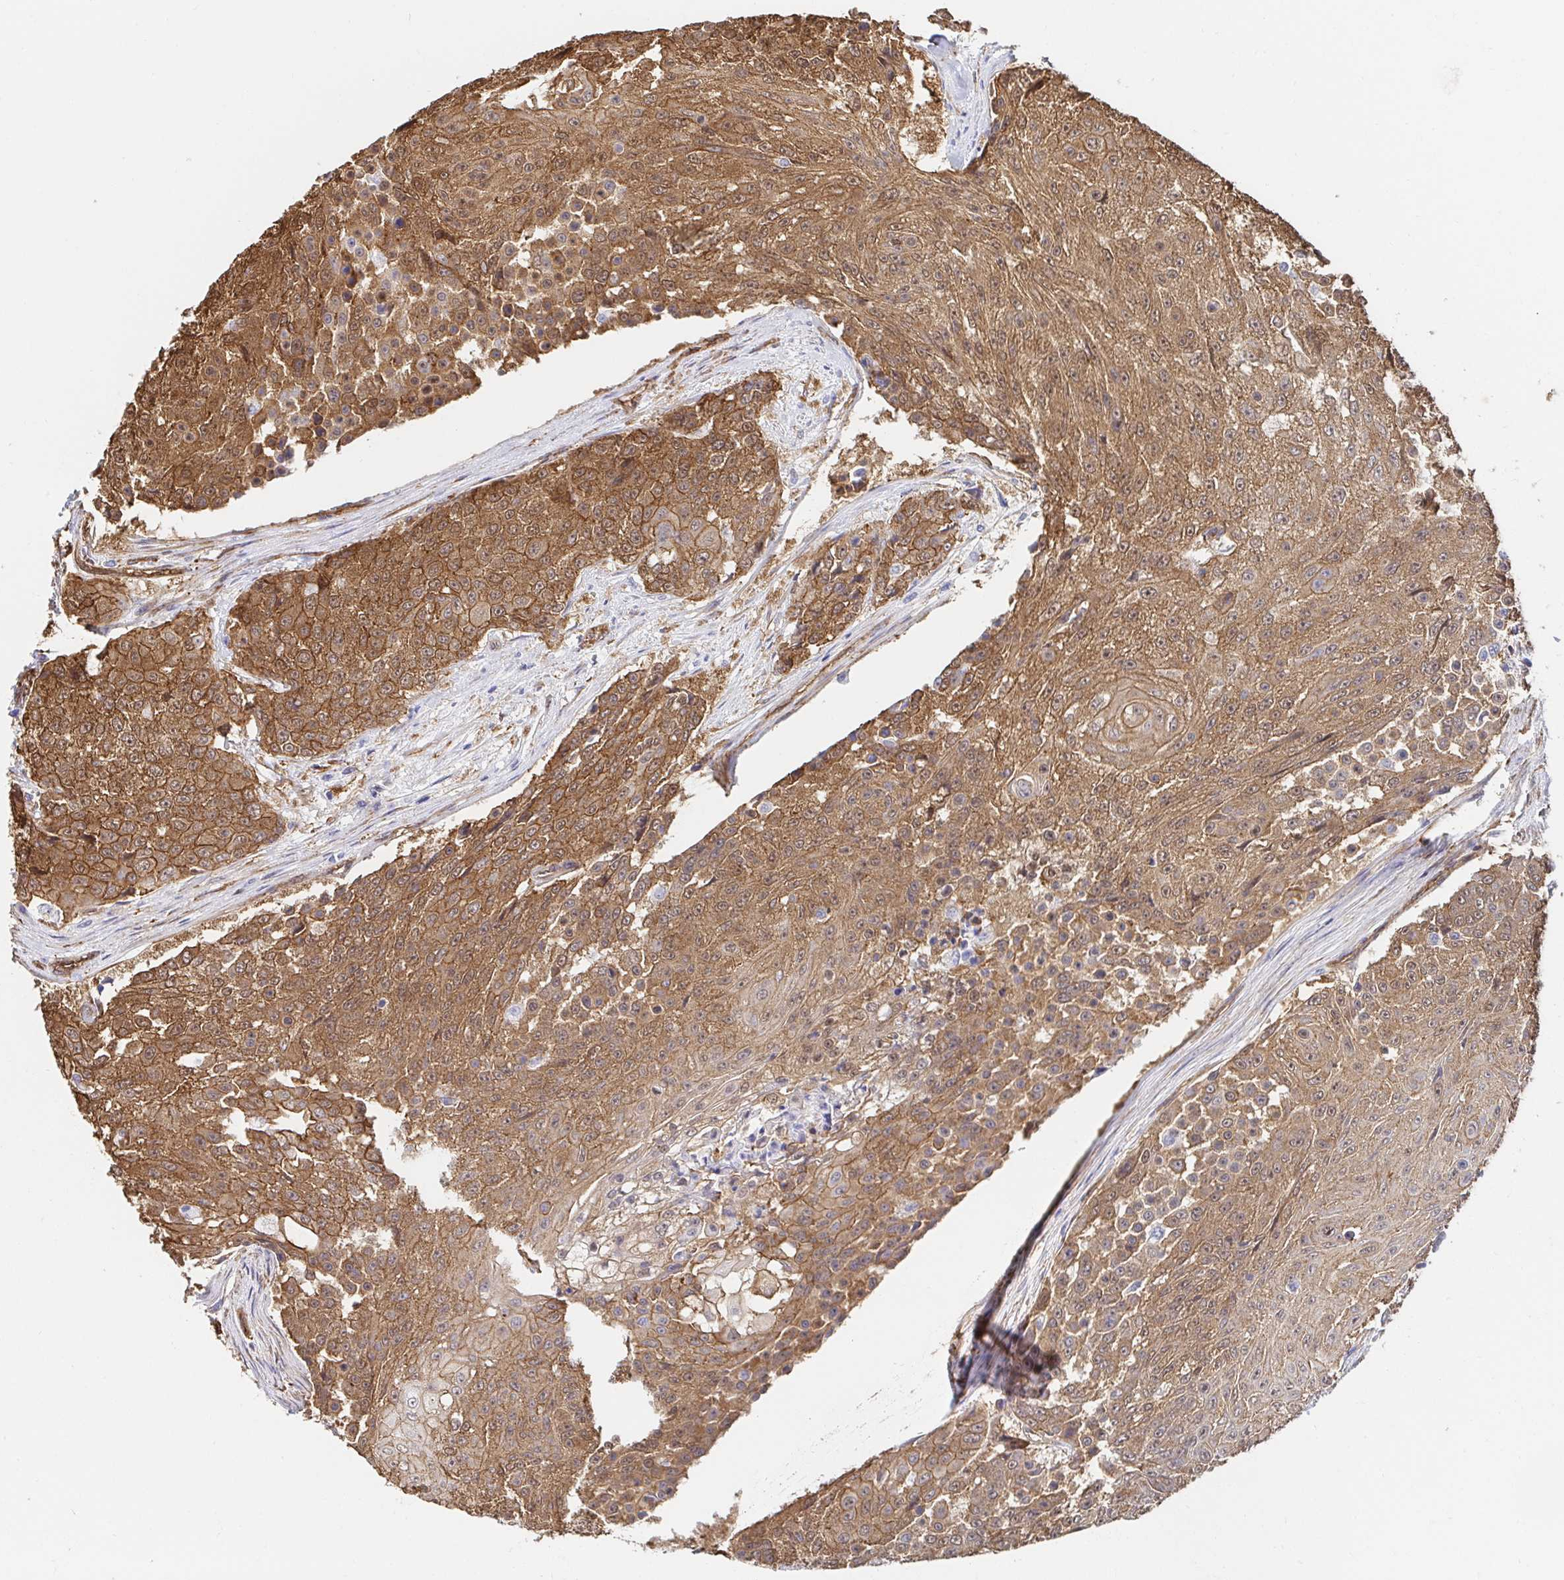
{"staining": {"intensity": "moderate", "quantity": ">75%", "location": "cytoplasmic/membranous"}, "tissue": "urothelial cancer", "cell_type": "Tumor cells", "image_type": "cancer", "snomed": [{"axis": "morphology", "description": "Urothelial carcinoma, High grade"}, {"axis": "topography", "description": "Urinary bladder"}], "caption": "Immunohistochemistry (IHC) (DAB) staining of human urothelial cancer exhibits moderate cytoplasmic/membranous protein staining in approximately >75% of tumor cells.", "gene": "CTTN", "patient": {"sex": "female", "age": 63}}